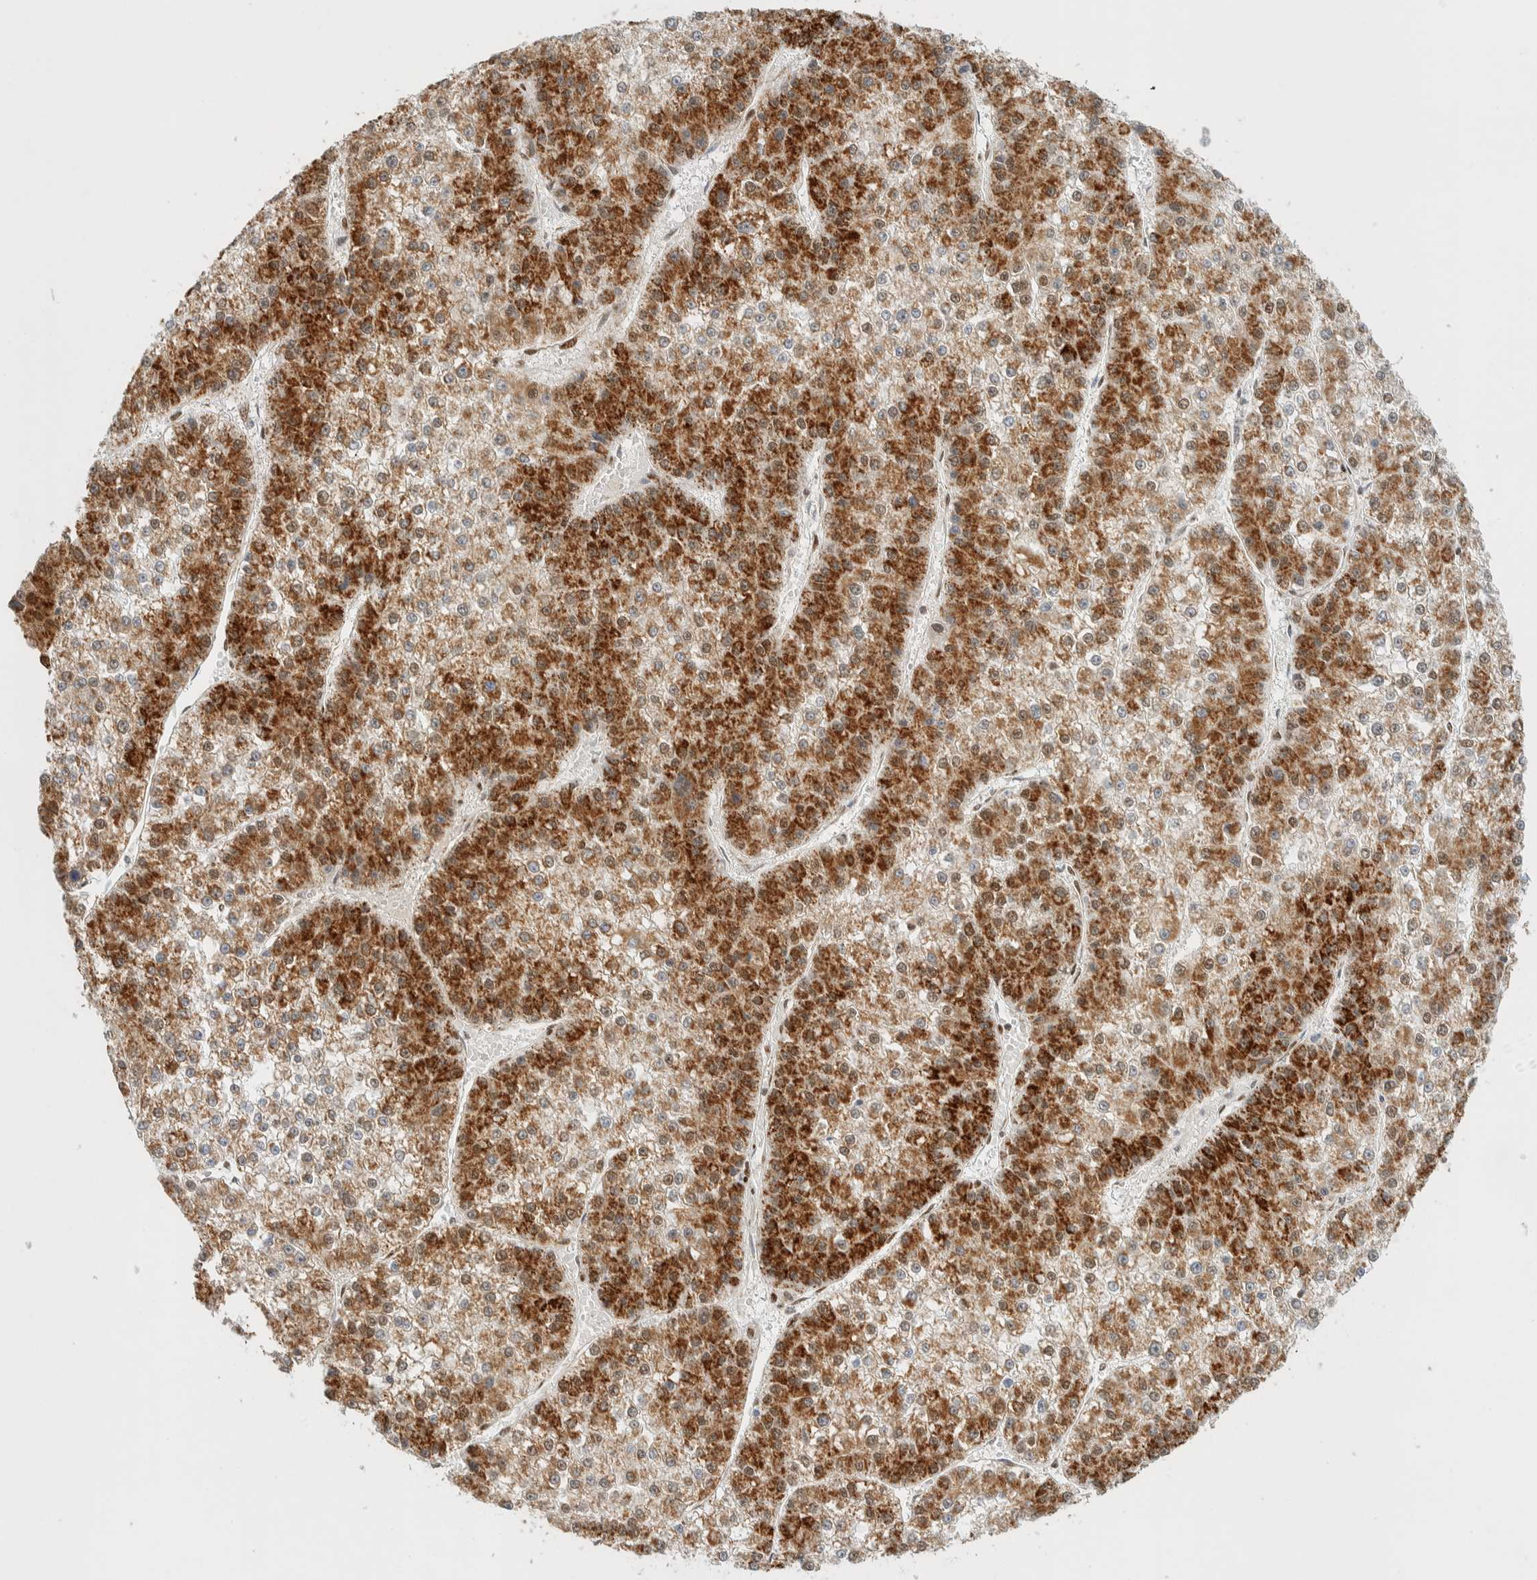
{"staining": {"intensity": "strong", "quantity": ">75%", "location": "cytoplasmic/membranous"}, "tissue": "liver cancer", "cell_type": "Tumor cells", "image_type": "cancer", "snomed": [{"axis": "morphology", "description": "Carcinoma, Hepatocellular, NOS"}, {"axis": "topography", "description": "Liver"}], "caption": "Protein staining exhibits strong cytoplasmic/membranous positivity in about >75% of tumor cells in hepatocellular carcinoma (liver).", "gene": "TSPAN32", "patient": {"sex": "female", "age": 73}}